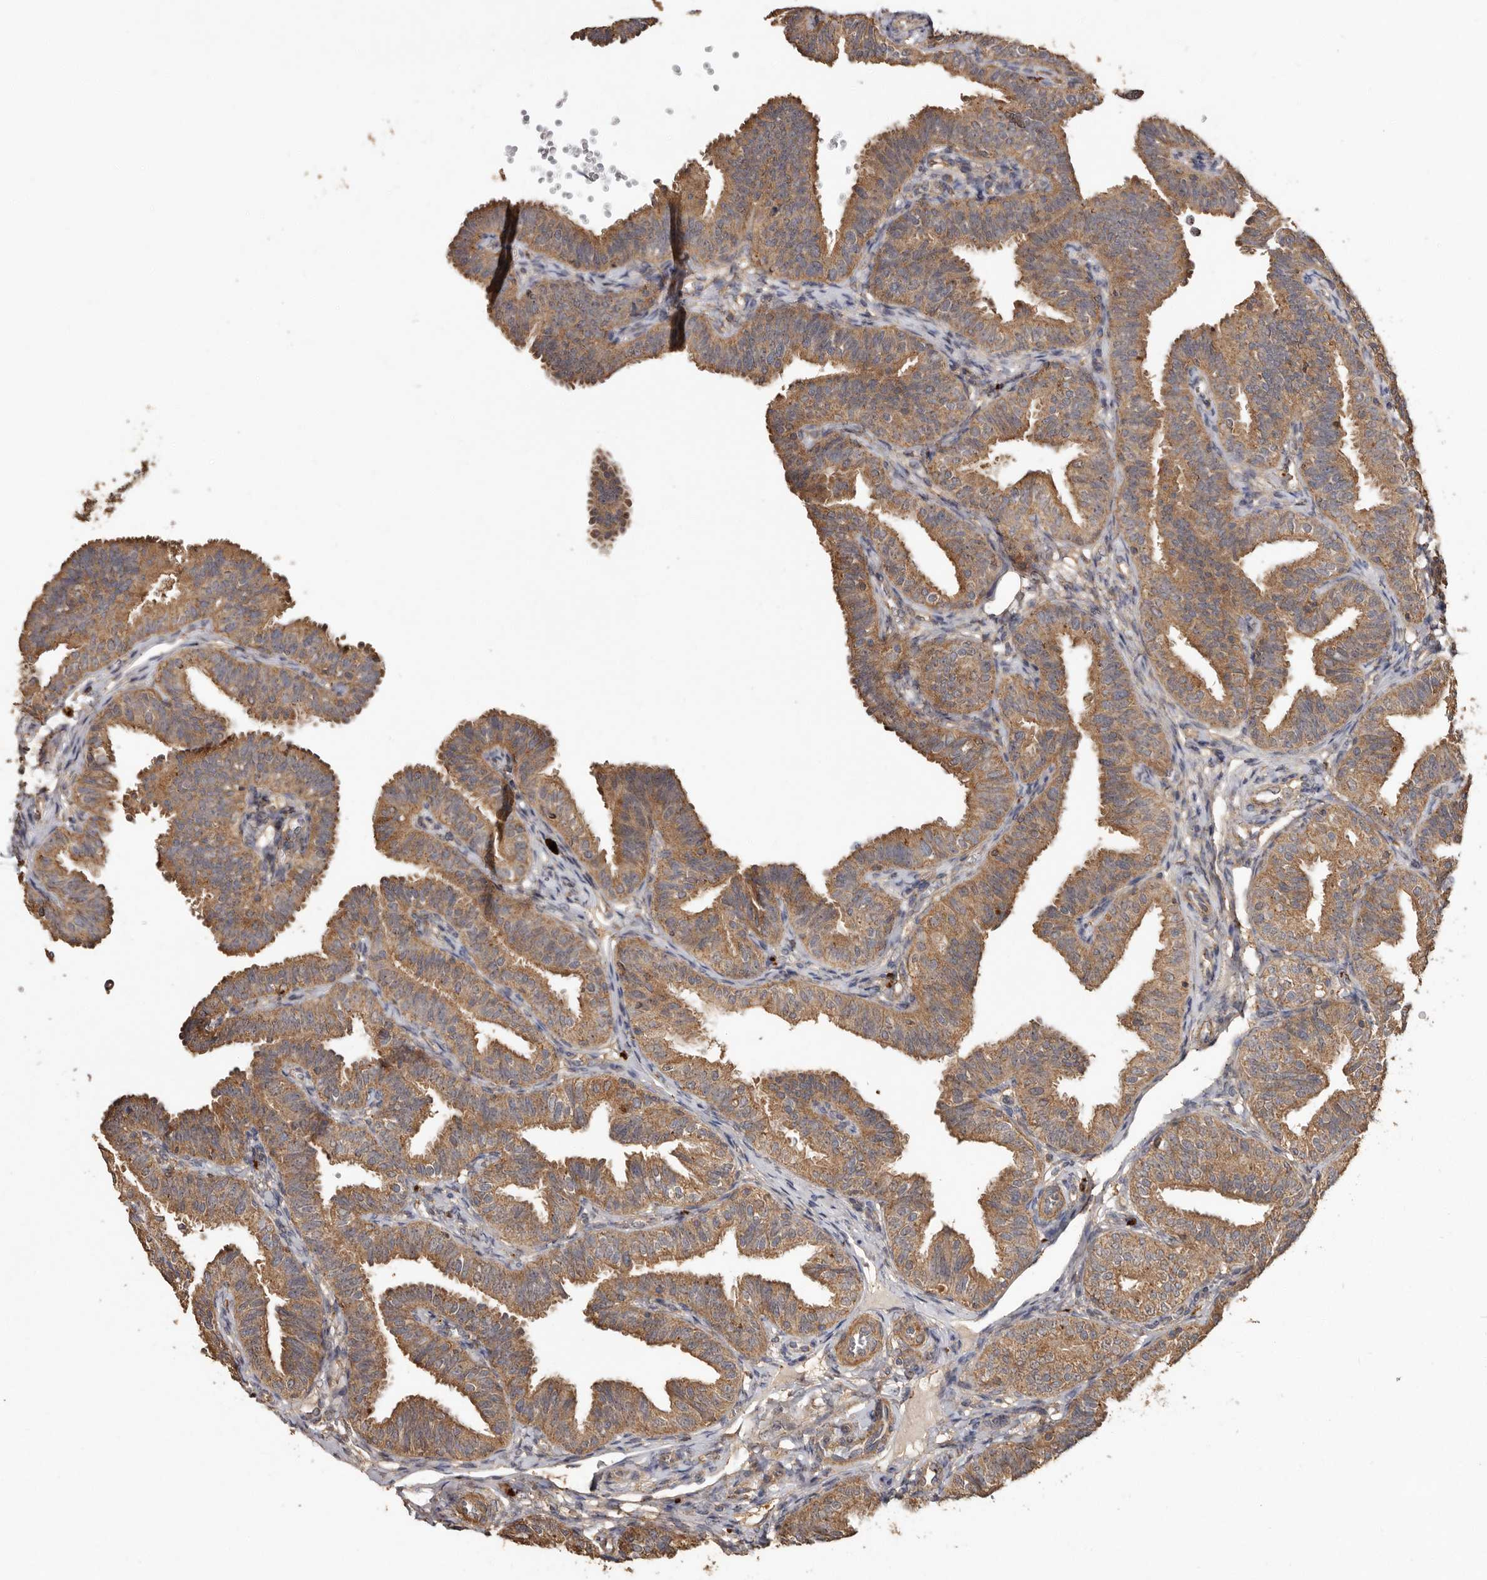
{"staining": {"intensity": "moderate", "quantity": ">75%", "location": "cytoplasmic/membranous"}, "tissue": "fallopian tube", "cell_type": "Glandular cells", "image_type": "normal", "snomed": [{"axis": "morphology", "description": "Normal tissue, NOS"}, {"axis": "topography", "description": "Fallopian tube"}], "caption": "Glandular cells display medium levels of moderate cytoplasmic/membranous positivity in about >75% of cells in normal fallopian tube.", "gene": "RWDD1", "patient": {"sex": "female", "age": 35}}